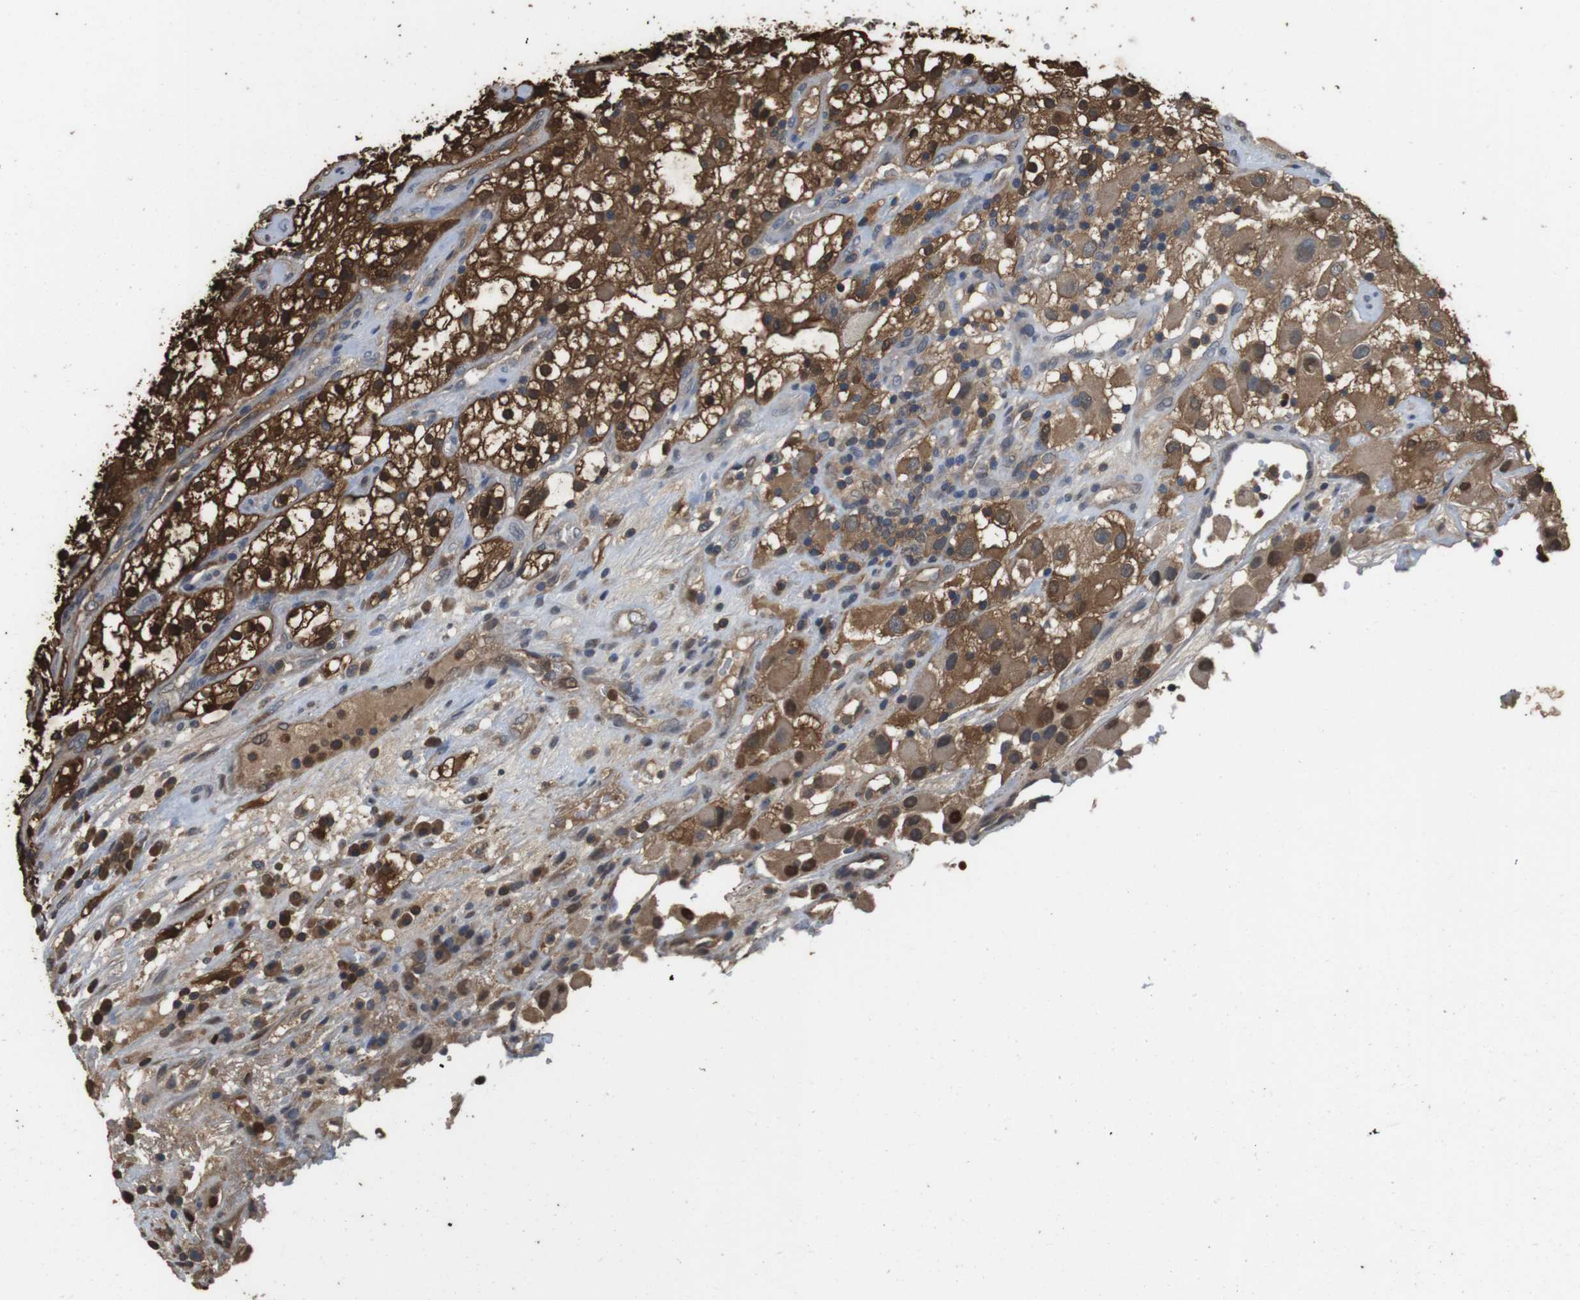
{"staining": {"intensity": "moderate", "quantity": ">75%", "location": "cytoplasmic/membranous,nuclear"}, "tissue": "renal cancer", "cell_type": "Tumor cells", "image_type": "cancer", "snomed": [{"axis": "morphology", "description": "Adenocarcinoma, NOS"}, {"axis": "topography", "description": "Kidney"}], "caption": "DAB (3,3'-diaminobenzidine) immunohistochemical staining of renal cancer demonstrates moderate cytoplasmic/membranous and nuclear protein positivity in approximately >75% of tumor cells.", "gene": "LDHA", "patient": {"sex": "female", "age": 52}}